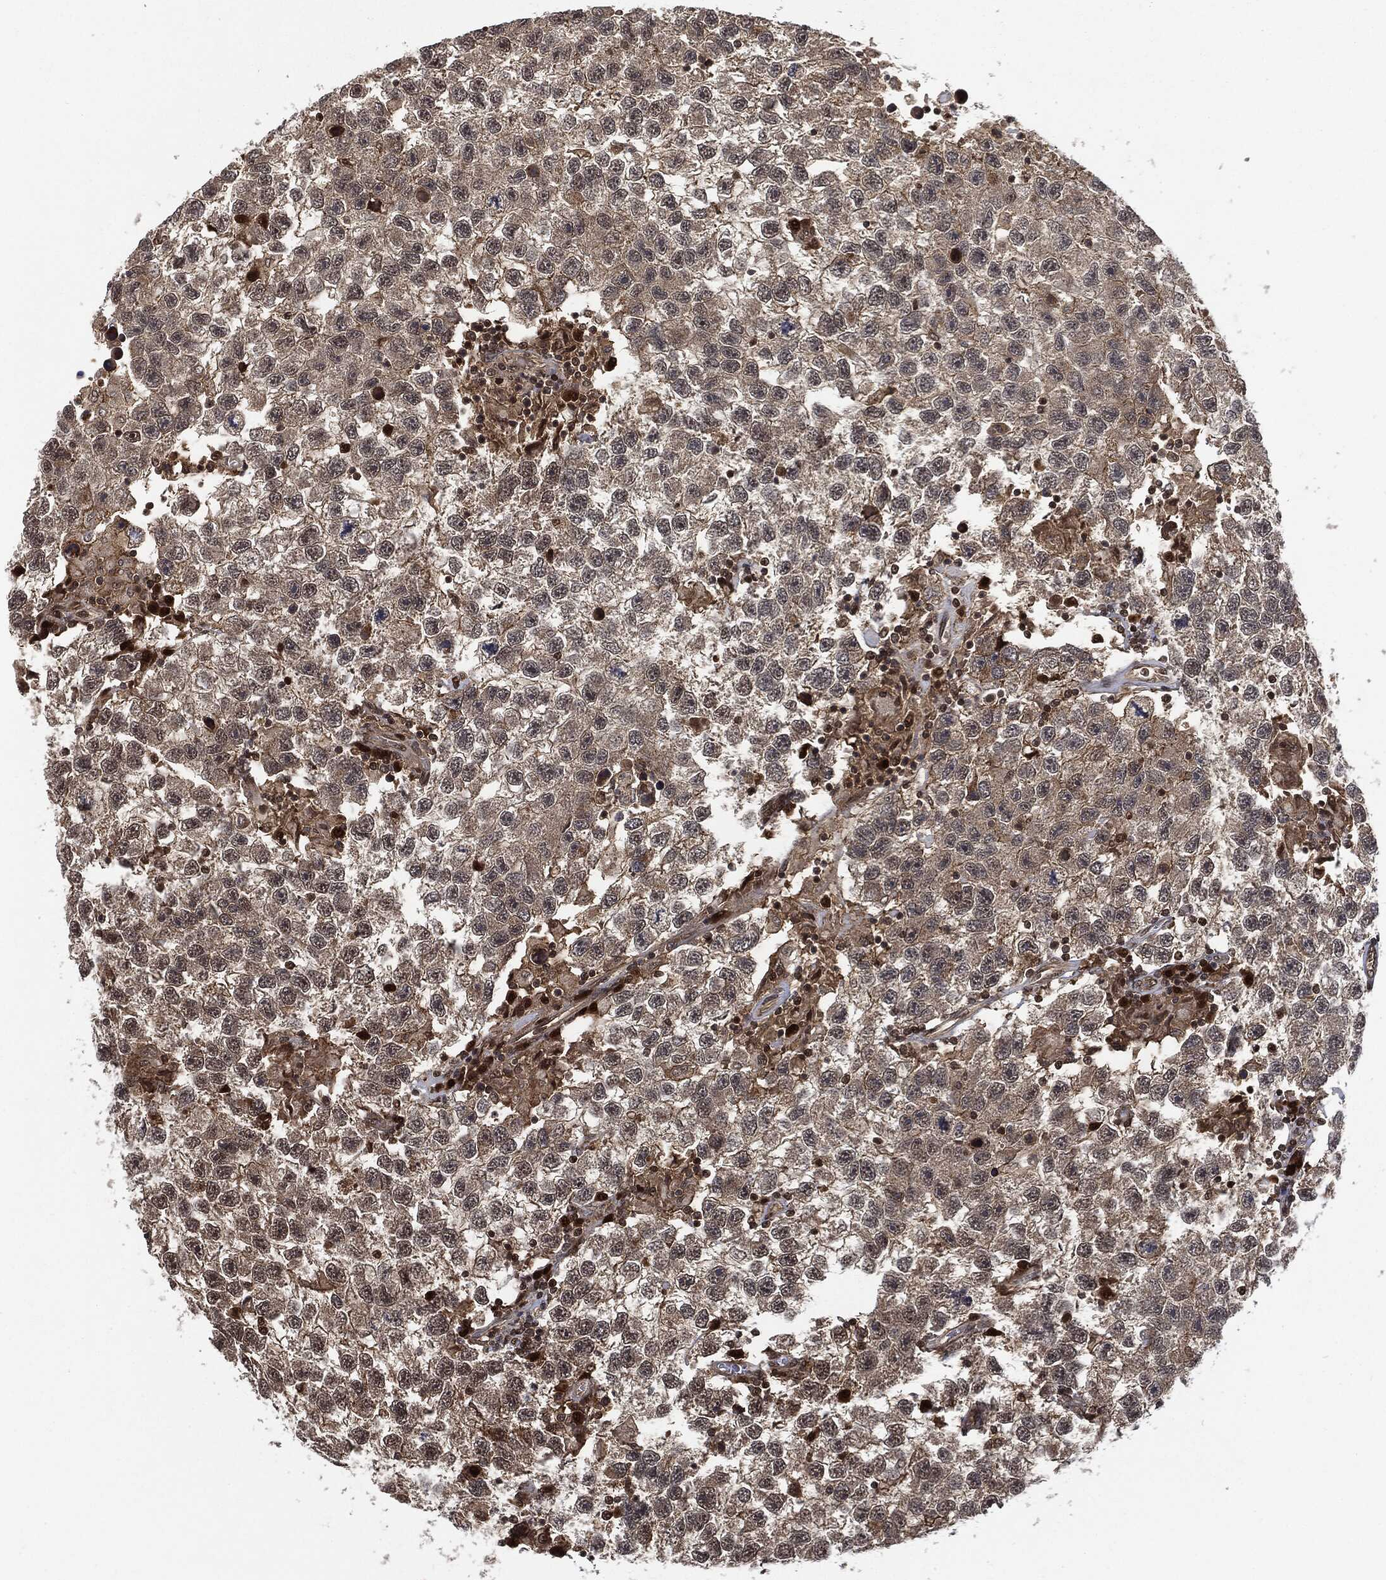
{"staining": {"intensity": "negative", "quantity": "none", "location": "none"}, "tissue": "testis cancer", "cell_type": "Tumor cells", "image_type": "cancer", "snomed": [{"axis": "morphology", "description": "Seminoma, NOS"}, {"axis": "topography", "description": "Testis"}], "caption": "Image shows no significant protein positivity in tumor cells of seminoma (testis).", "gene": "CUTA", "patient": {"sex": "male", "age": 26}}